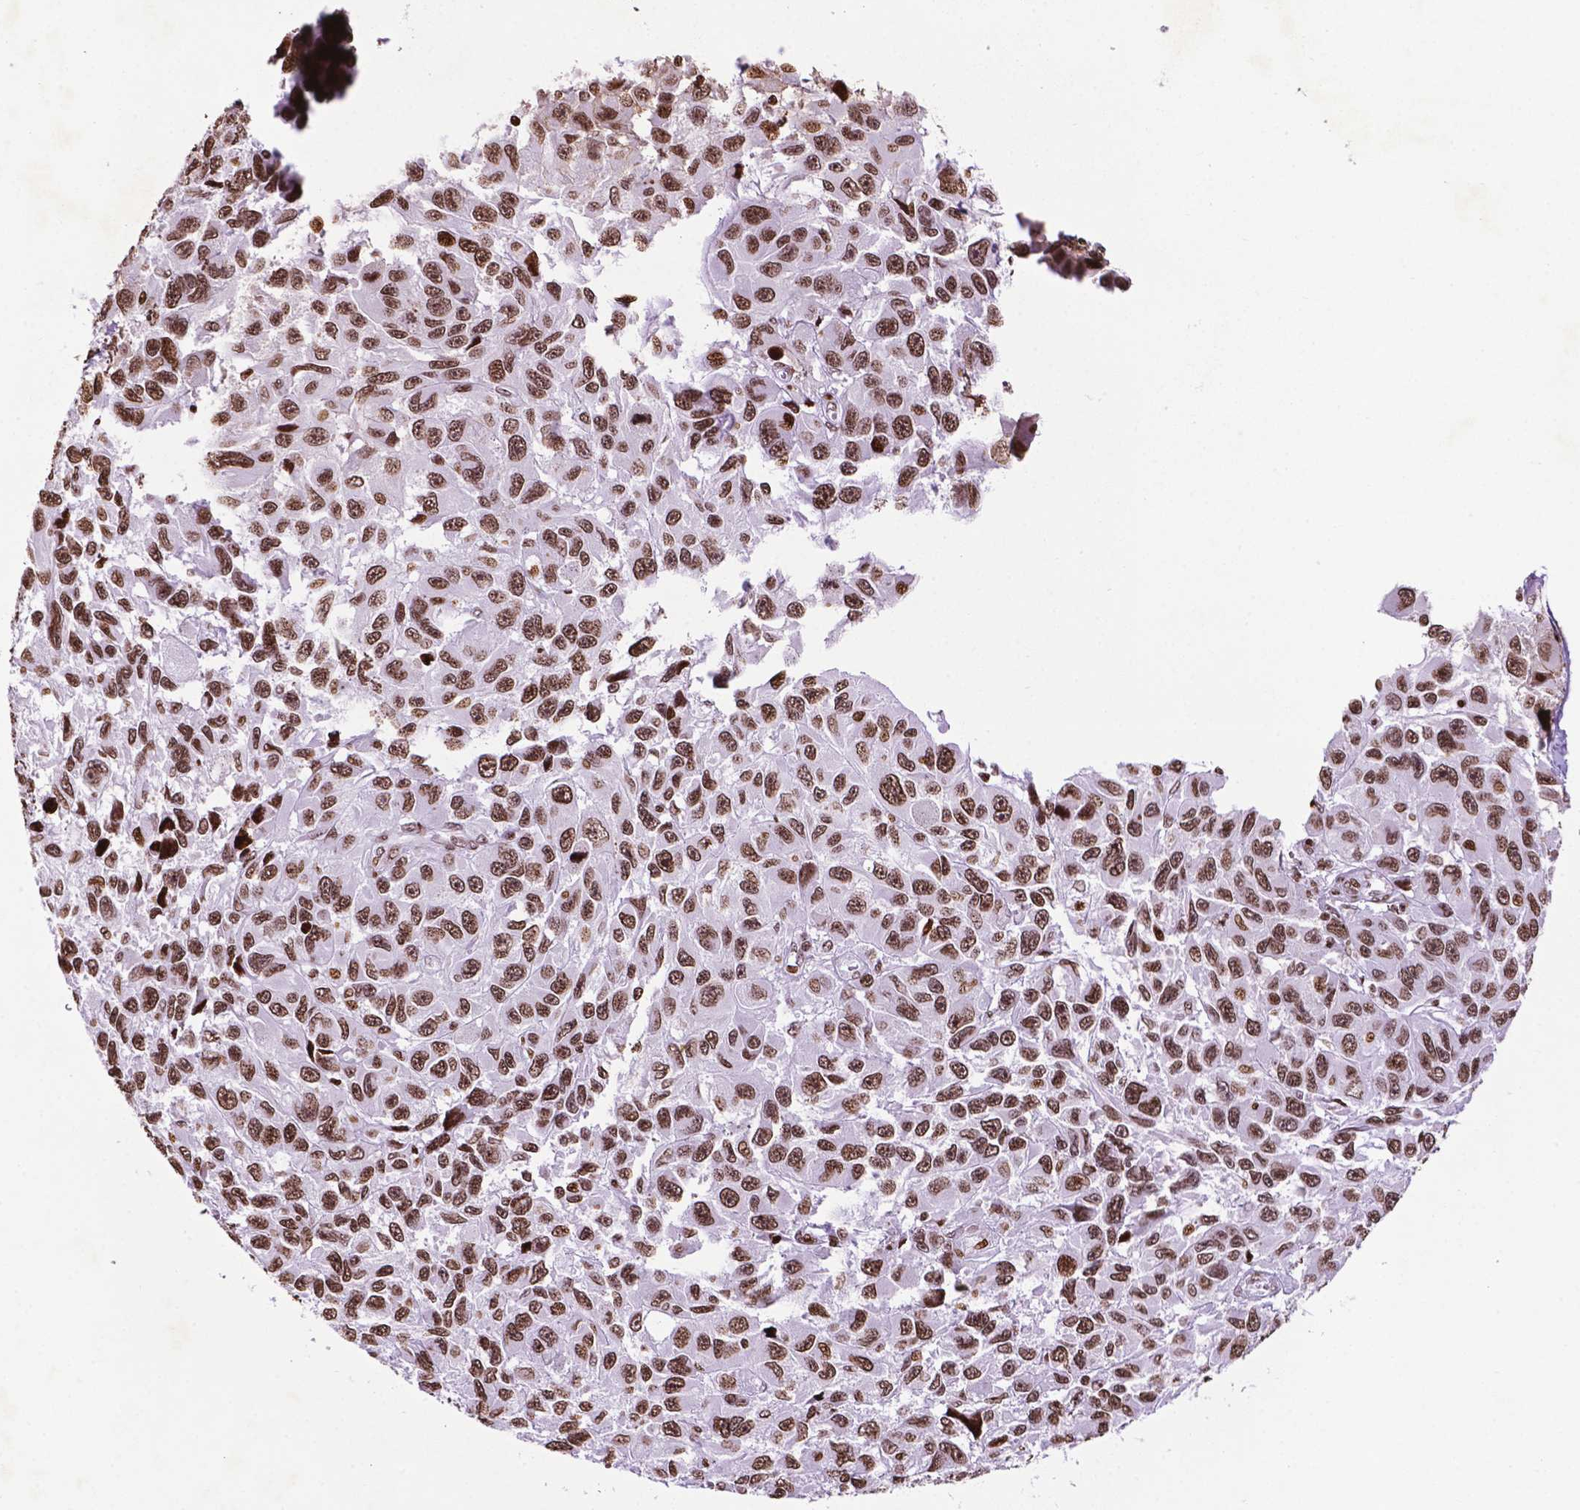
{"staining": {"intensity": "moderate", "quantity": ">75%", "location": "nuclear"}, "tissue": "melanoma", "cell_type": "Tumor cells", "image_type": "cancer", "snomed": [{"axis": "morphology", "description": "Malignant melanoma, NOS"}, {"axis": "topography", "description": "Skin"}], "caption": "Immunohistochemical staining of melanoma demonstrates medium levels of moderate nuclear protein positivity in about >75% of tumor cells.", "gene": "TMEM250", "patient": {"sex": "male", "age": 53}}